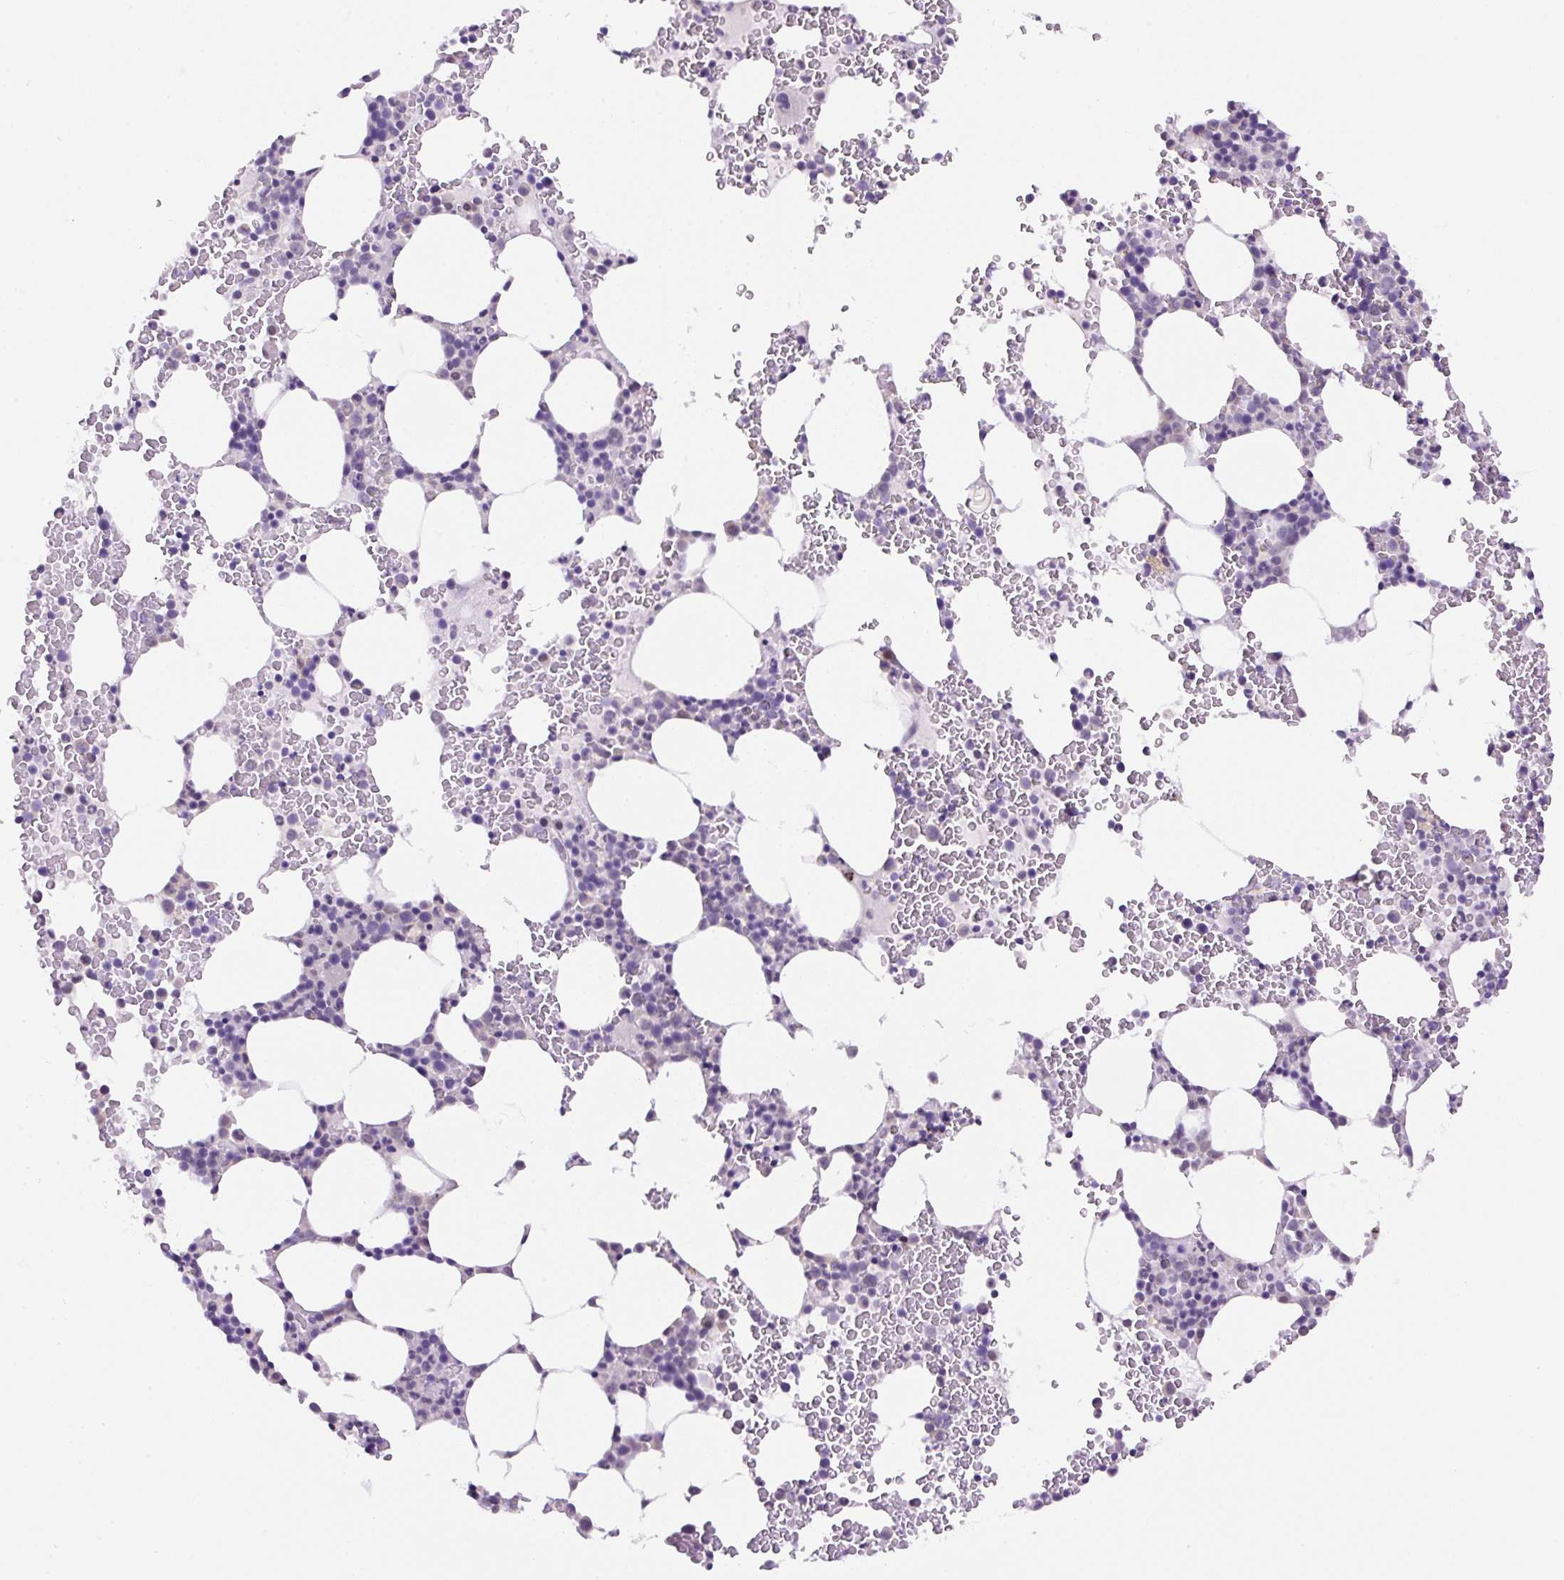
{"staining": {"intensity": "negative", "quantity": "none", "location": "none"}, "tissue": "bone marrow", "cell_type": "Hematopoietic cells", "image_type": "normal", "snomed": [{"axis": "morphology", "description": "Normal tissue, NOS"}, {"axis": "topography", "description": "Bone marrow"}], "caption": "The immunohistochemistry (IHC) image has no significant expression in hematopoietic cells of bone marrow.", "gene": "RYBP", "patient": {"sex": "female", "age": 62}}